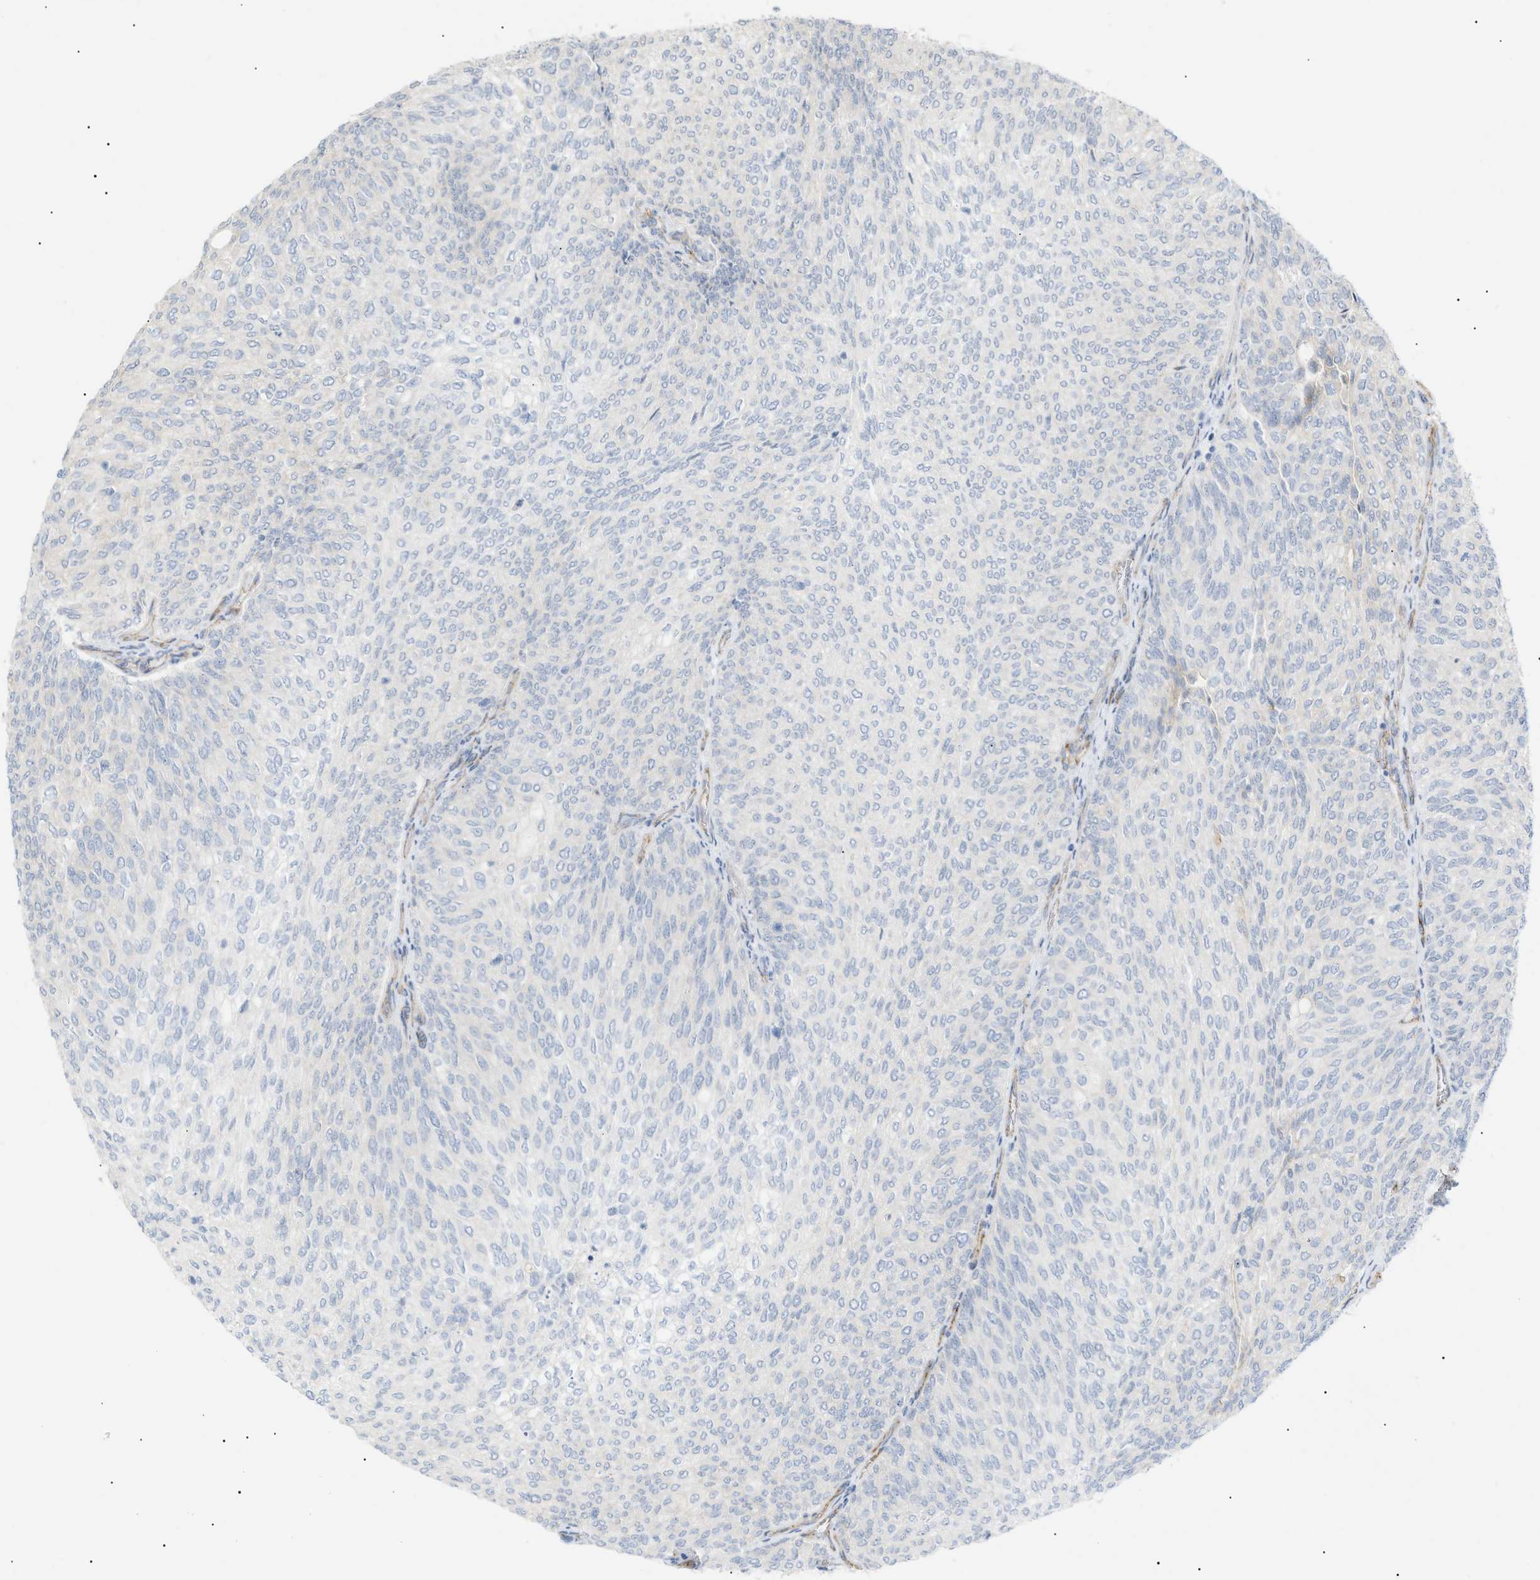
{"staining": {"intensity": "negative", "quantity": "none", "location": "none"}, "tissue": "urothelial cancer", "cell_type": "Tumor cells", "image_type": "cancer", "snomed": [{"axis": "morphology", "description": "Urothelial carcinoma, Low grade"}, {"axis": "topography", "description": "Urinary bladder"}], "caption": "The image shows no significant staining in tumor cells of urothelial cancer.", "gene": "ZFHX2", "patient": {"sex": "female", "age": 79}}